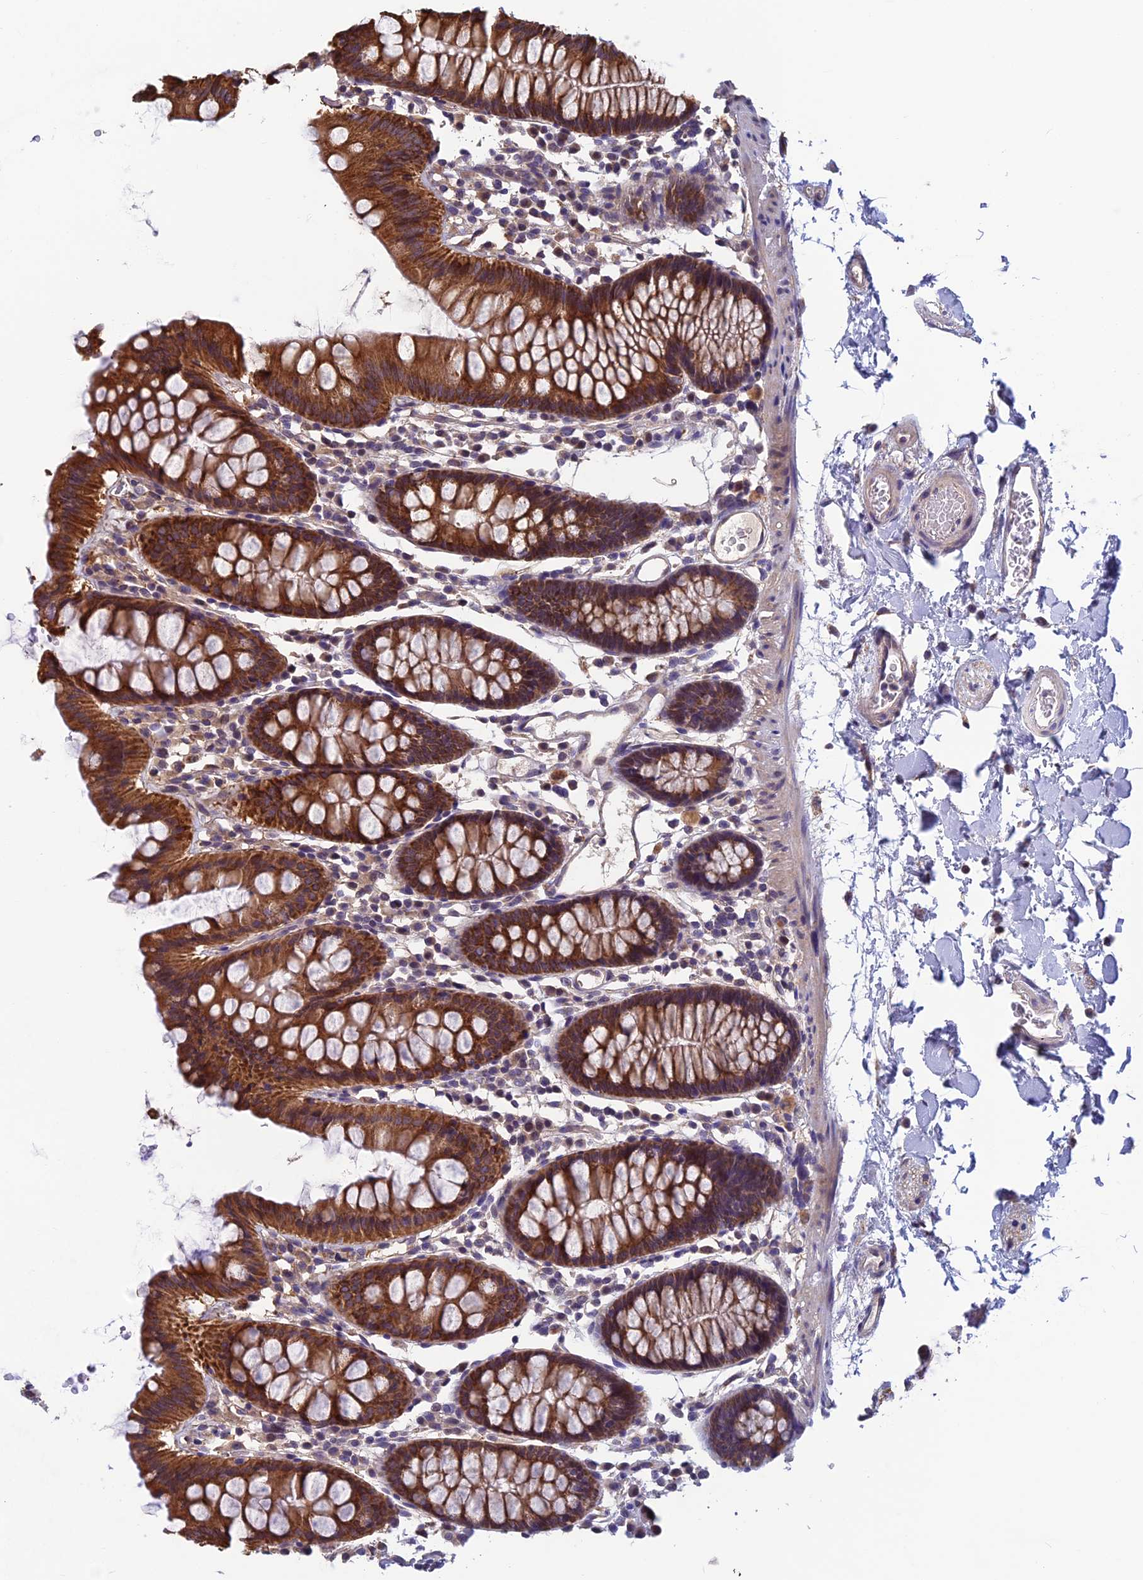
{"staining": {"intensity": "negative", "quantity": "none", "location": "none"}, "tissue": "colon", "cell_type": "Endothelial cells", "image_type": "normal", "snomed": [{"axis": "morphology", "description": "Normal tissue, NOS"}, {"axis": "topography", "description": "Colon"}], "caption": "DAB (3,3'-diaminobenzidine) immunohistochemical staining of unremarkable human colon displays no significant positivity in endothelial cells.", "gene": "HECA", "patient": {"sex": "male", "age": 75}}